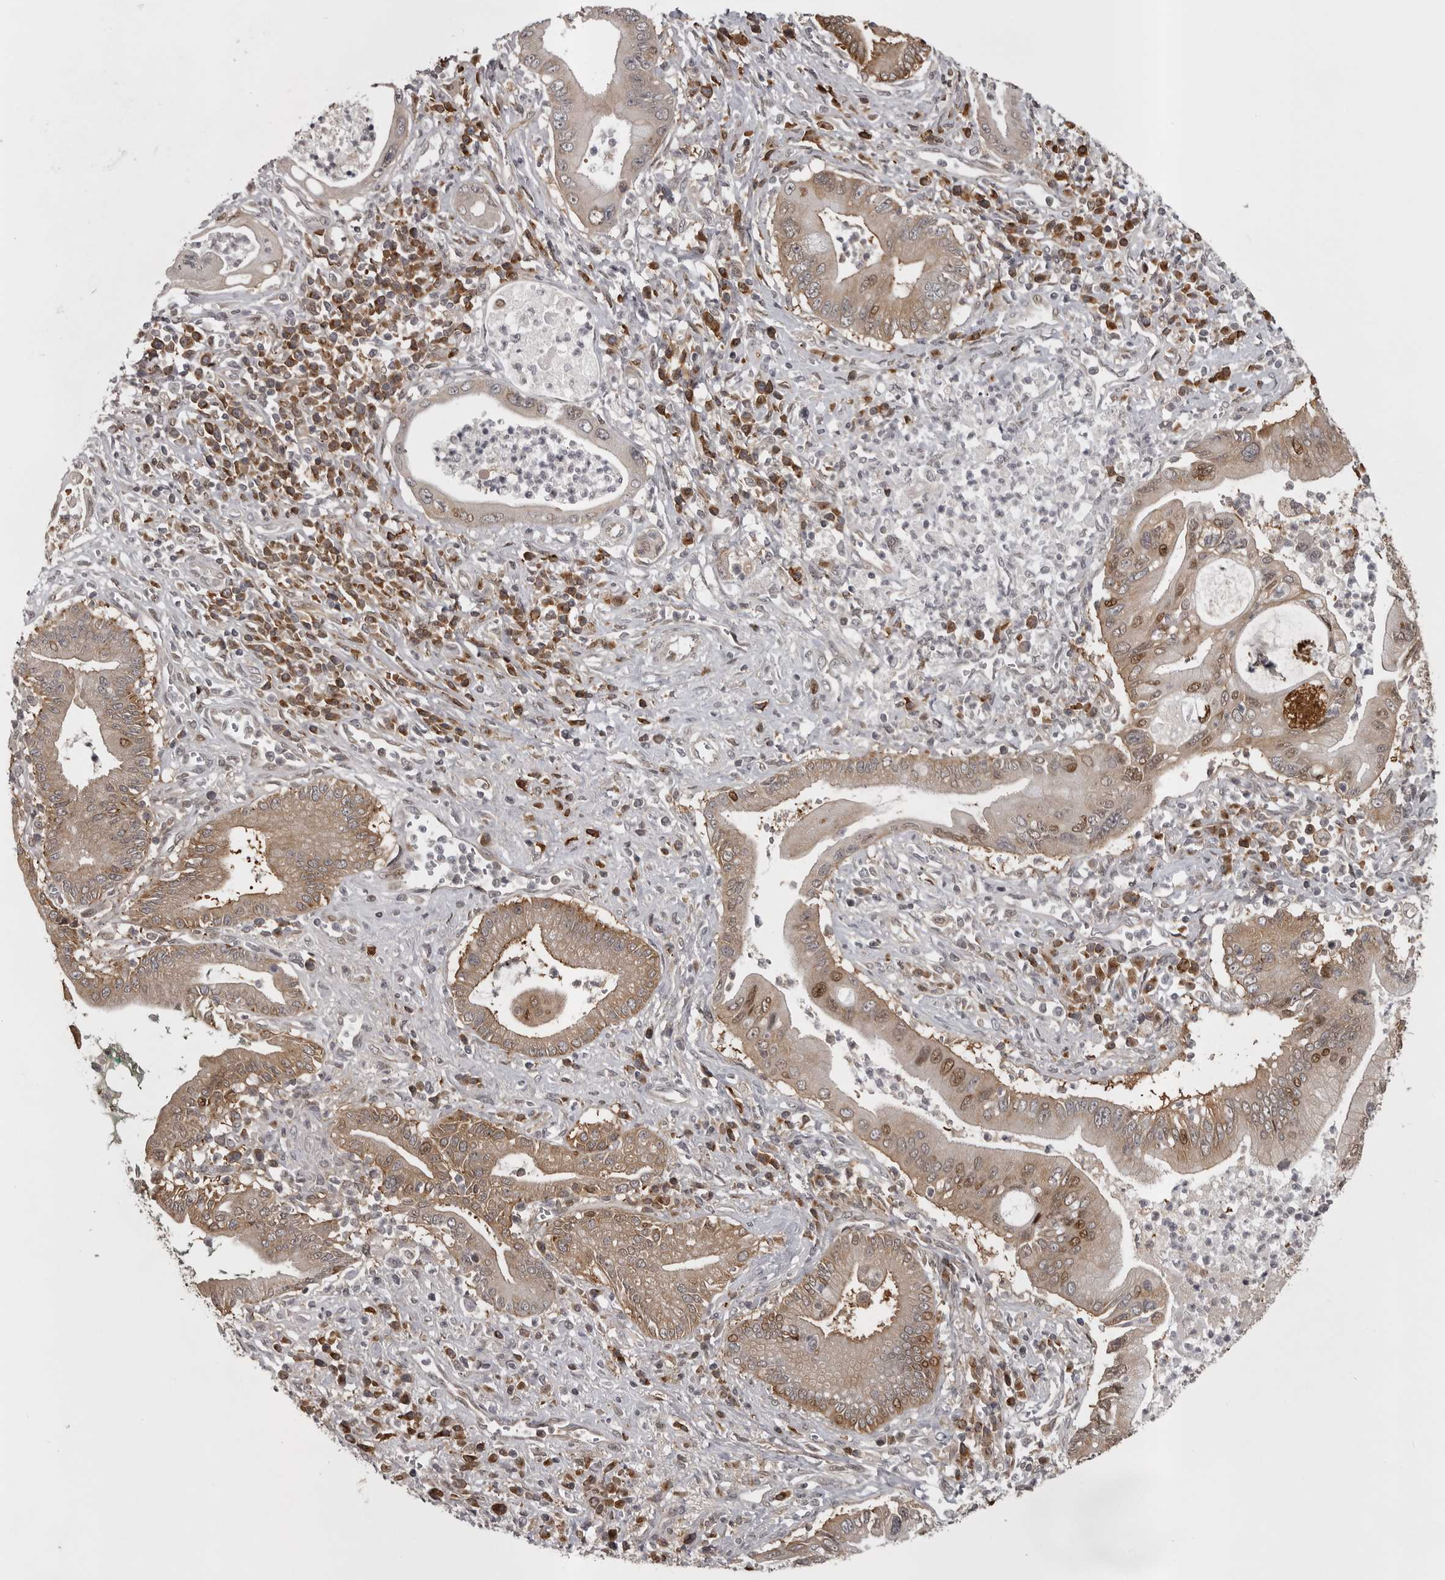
{"staining": {"intensity": "moderate", "quantity": ">75%", "location": "cytoplasmic/membranous,nuclear"}, "tissue": "pancreatic cancer", "cell_type": "Tumor cells", "image_type": "cancer", "snomed": [{"axis": "morphology", "description": "Adenocarcinoma, NOS"}, {"axis": "topography", "description": "Pancreas"}], "caption": "Brown immunohistochemical staining in human pancreatic cancer shows moderate cytoplasmic/membranous and nuclear expression in approximately >75% of tumor cells.", "gene": "SNX16", "patient": {"sex": "male", "age": 78}}